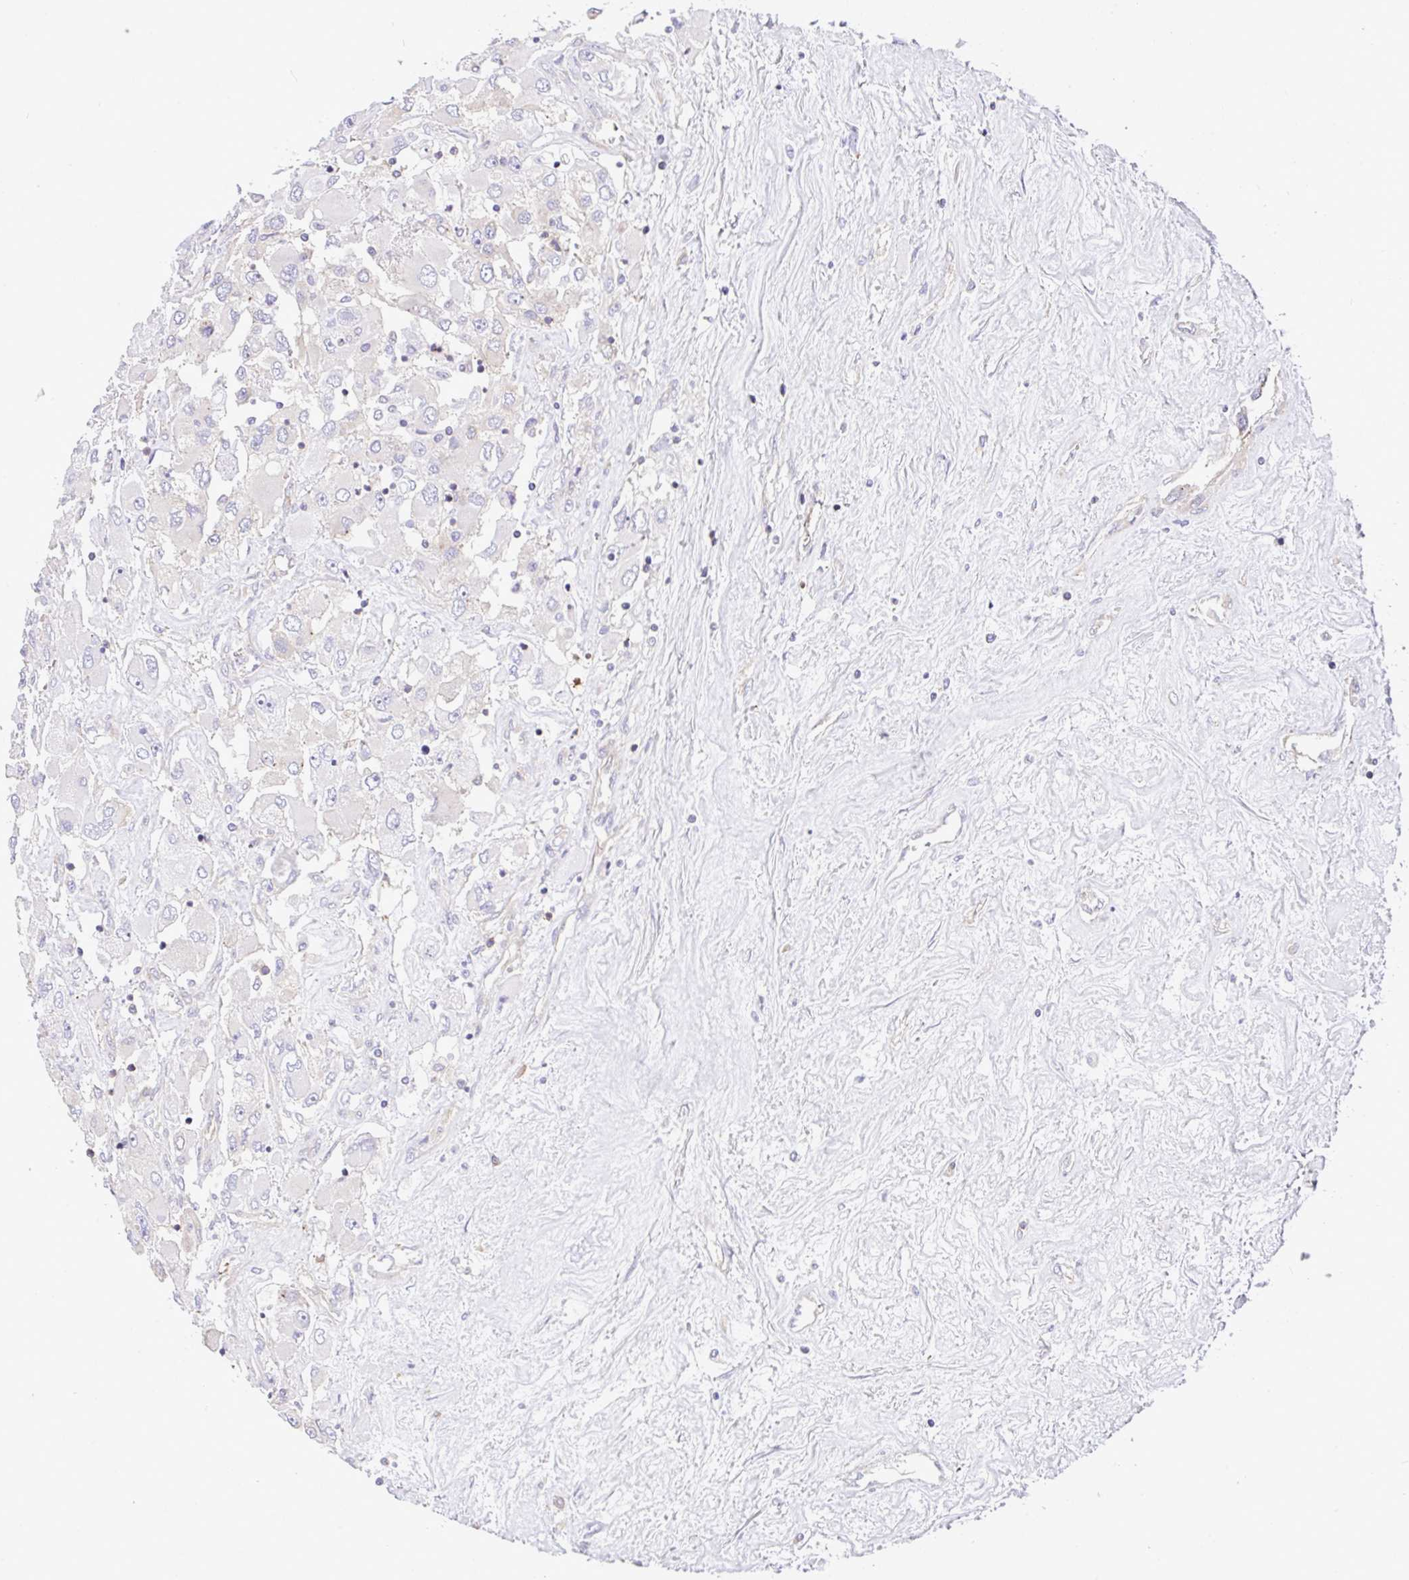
{"staining": {"intensity": "negative", "quantity": "none", "location": "none"}, "tissue": "renal cancer", "cell_type": "Tumor cells", "image_type": "cancer", "snomed": [{"axis": "morphology", "description": "Adenocarcinoma, NOS"}, {"axis": "topography", "description": "Kidney"}], "caption": "The histopathology image shows no significant positivity in tumor cells of renal cancer.", "gene": "GFPT2", "patient": {"sex": "female", "age": 52}}